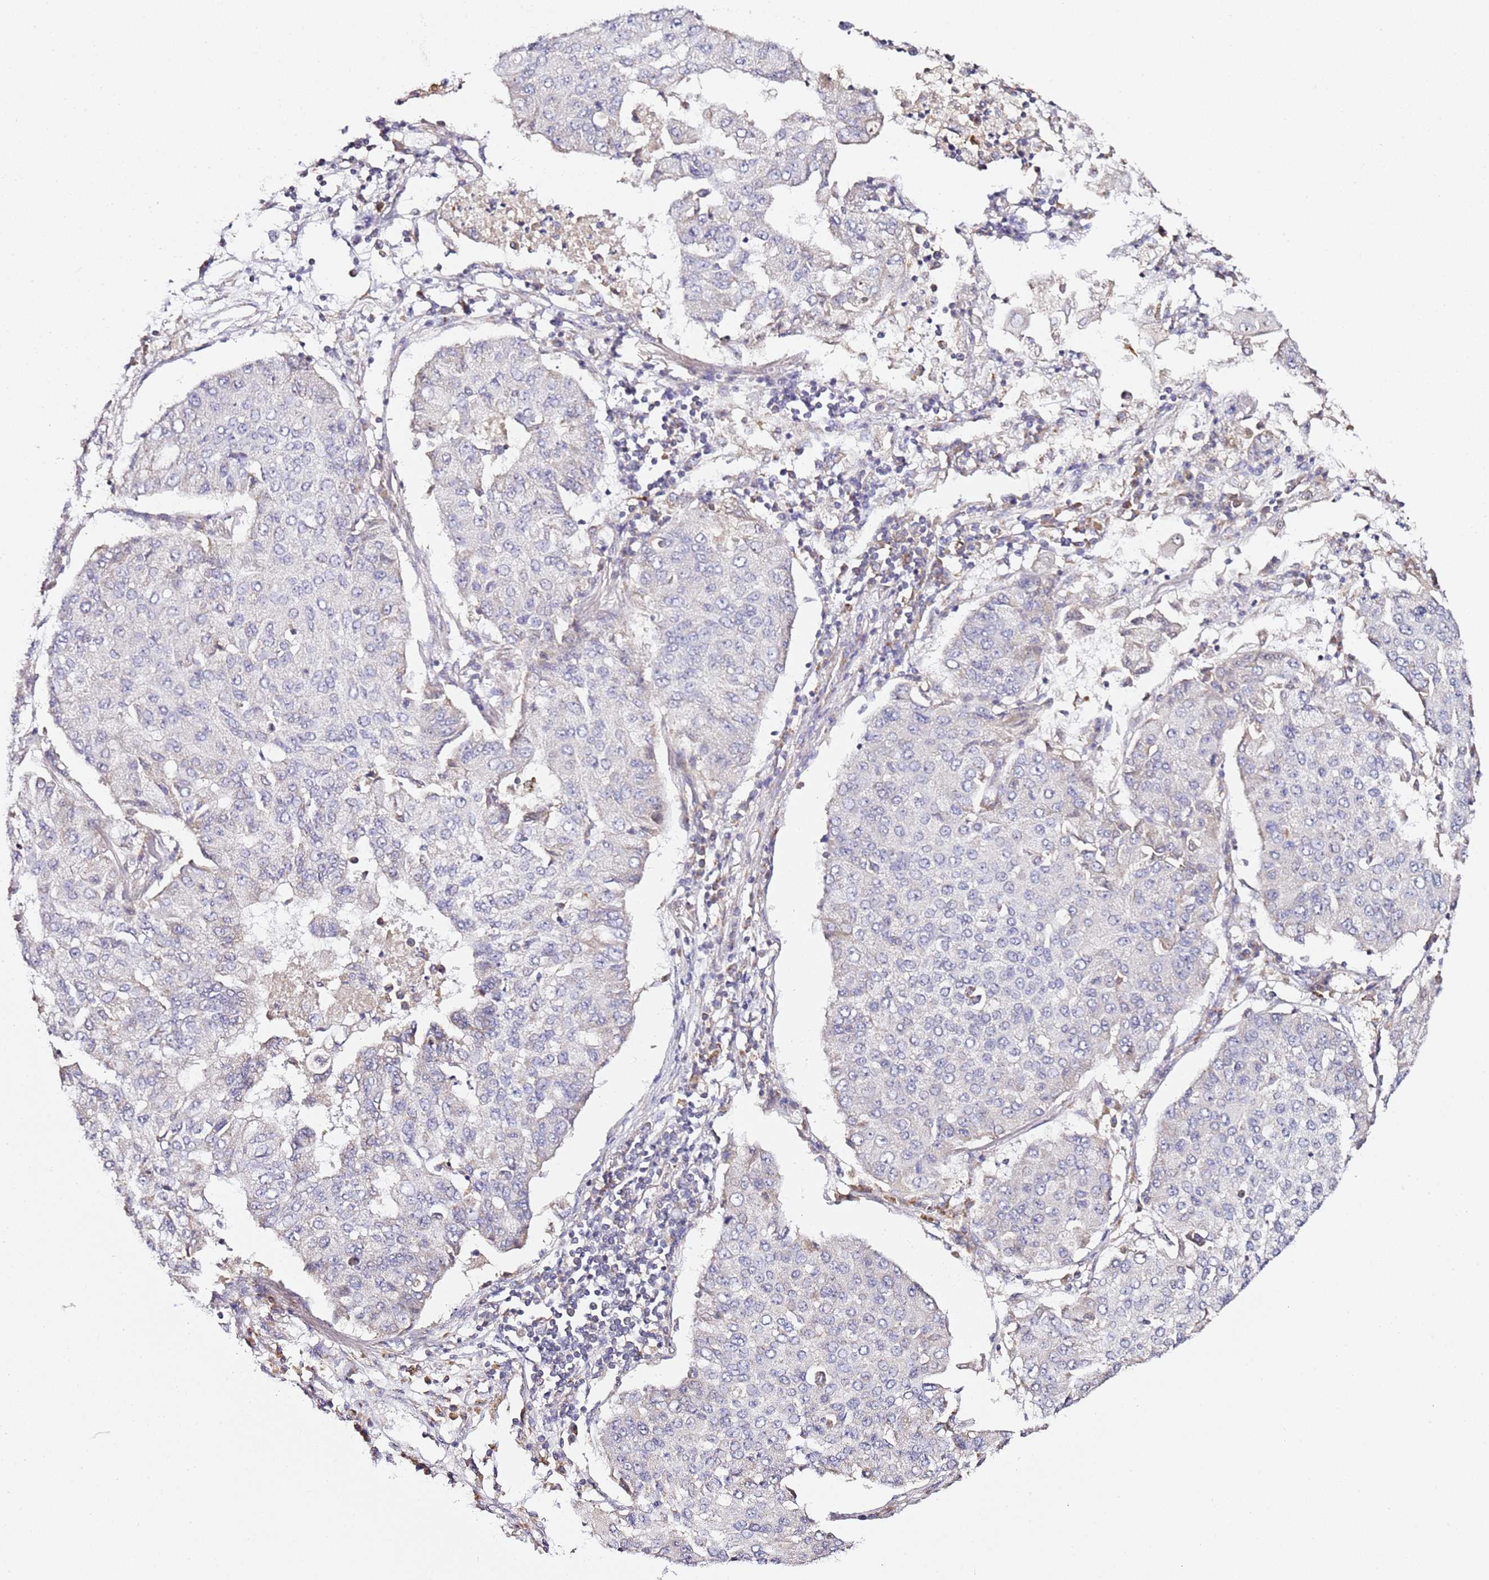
{"staining": {"intensity": "negative", "quantity": "none", "location": "none"}, "tissue": "lung cancer", "cell_type": "Tumor cells", "image_type": "cancer", "snomed": [{"axis": "morphology", "description": "Squamous cell carcinoma, NOS"}, {"axis": "topography", "description": "Lung"}], "caption": "Photomicrograph shows no protein staining in tumor cells of lung cancer tissue.", "gene": "OR2B11", "patient": {"sex": "male", "age": 74}}